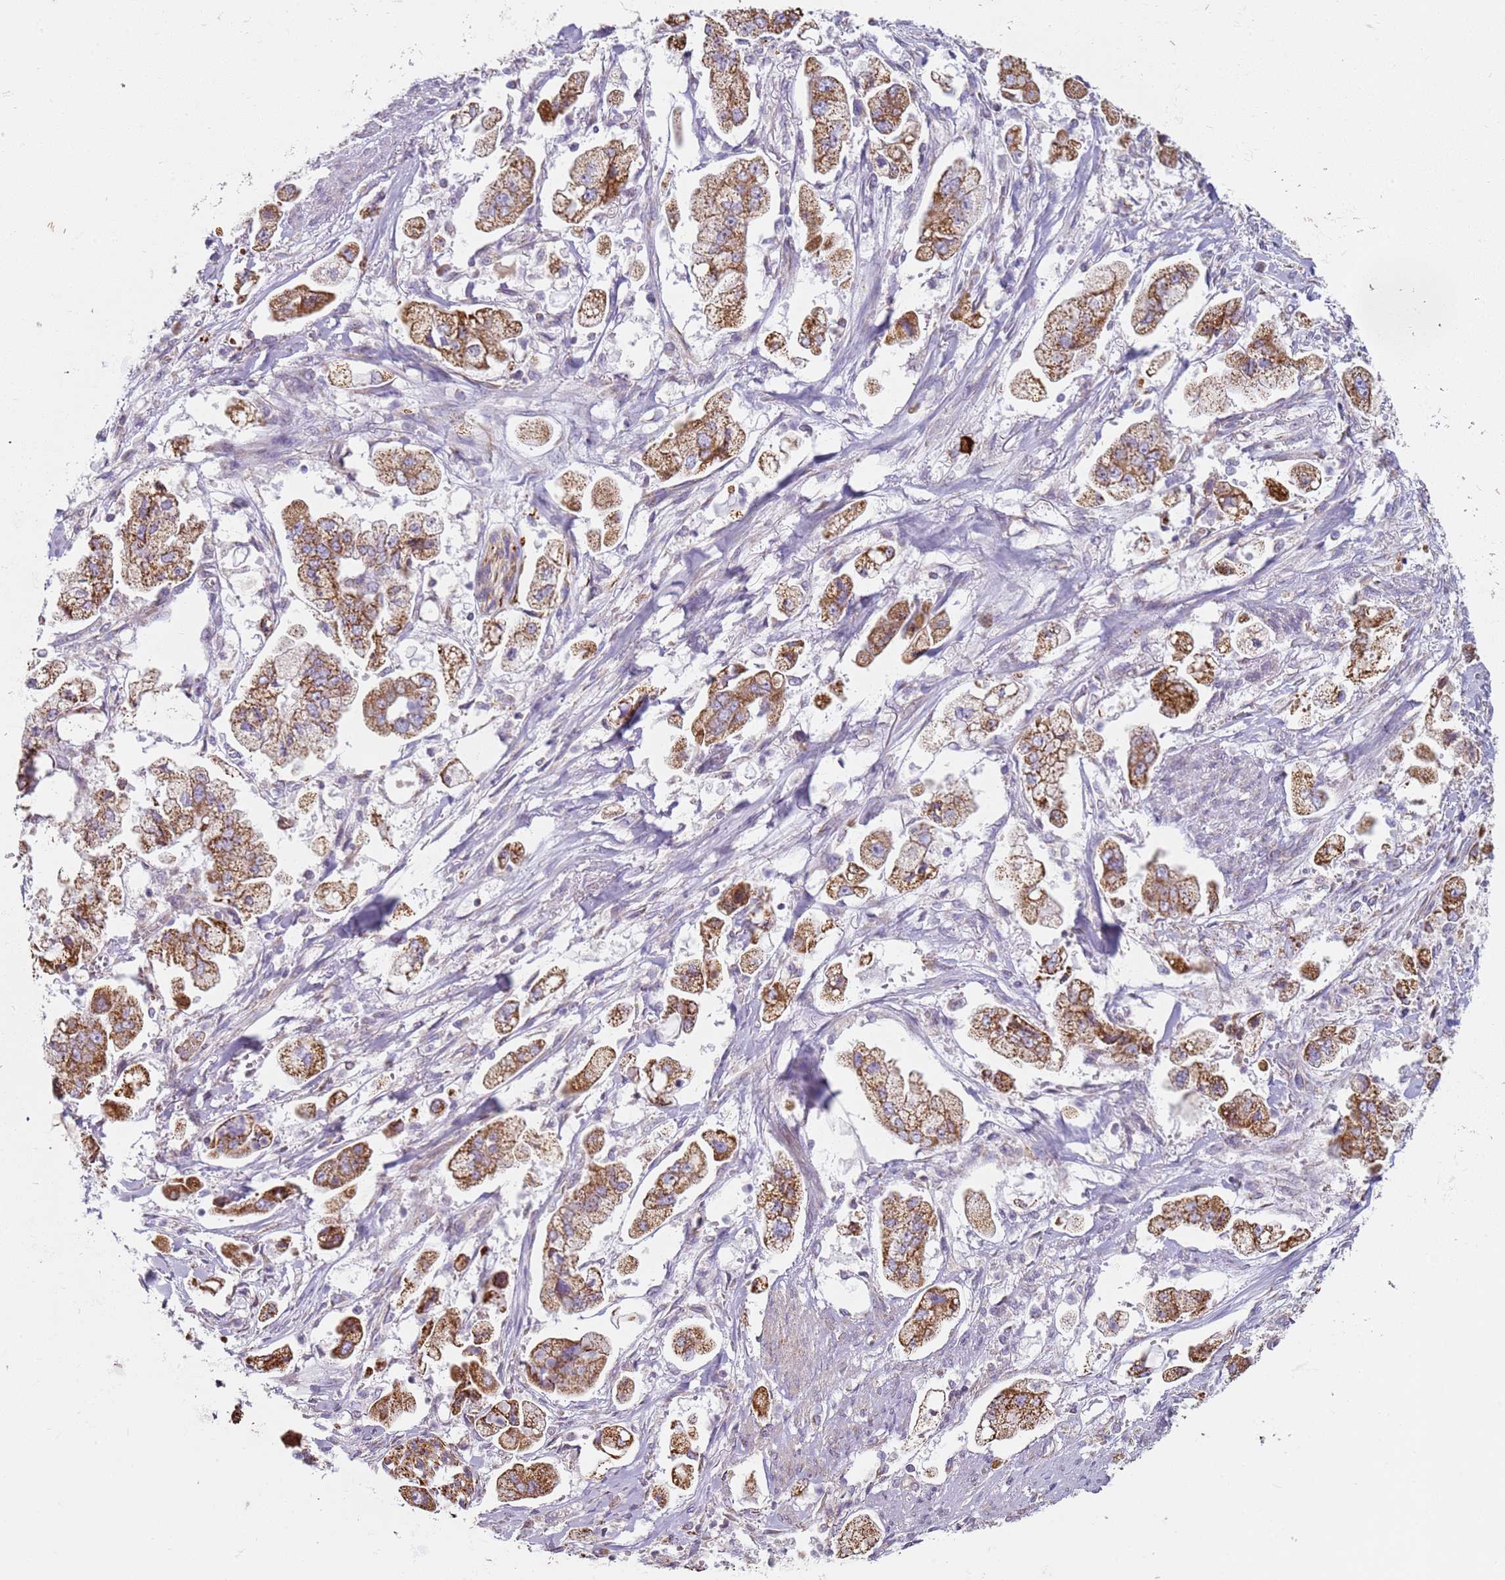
{"staining": {"intensity": "moderate", "quantity": ">75%", "location": "cytoplasmic/membranous"}, "tissue": "stomach cancer", "cell_type": "Tumor cells", "image_type": "cancer", "snomed": [{"axis": "morphology", "description": "Adenocarcinoma, NOS"}, {"axis": "topography", "description": "Stomach"}], "caption": "This image demonstrates immunohistochemistry (IHC) staining of stomach adenocarcinoma, with medium moderate cytoplasmic/membranous positivity in about >75% of tumor cells.", "gene": "ALS2", "patient": {"sex": "male", "age": 62}}